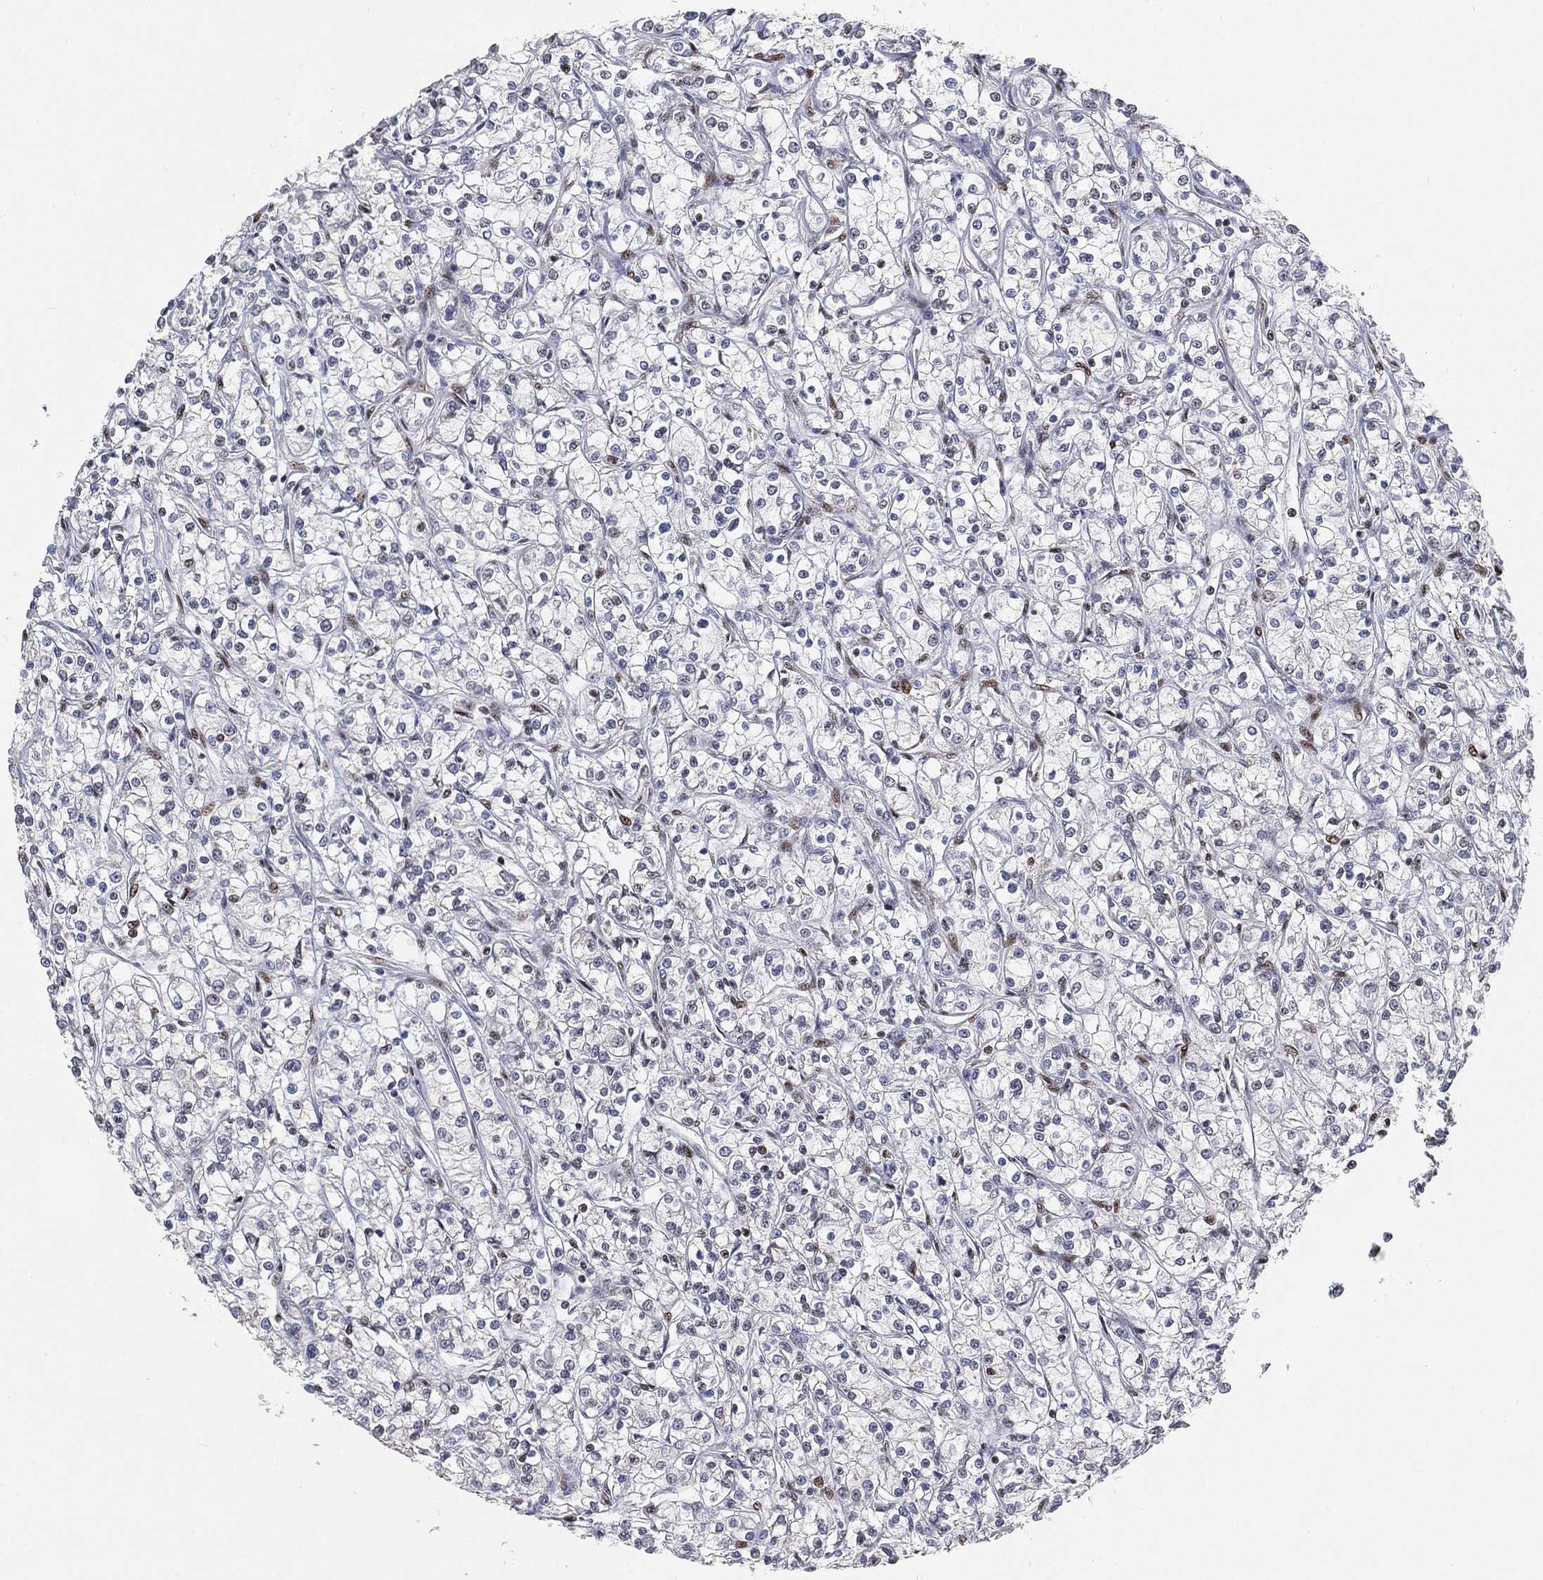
{"staining": {"intensity": "negative", "quantity": "none", "location": "none"}, "tissue": "renal cancer", "cell_type": "Tumor cells", "image_type": "cancer", "snomed": [{"axis": "morphology", "description": "Adenocarcinoma, NOS"}, {"axis": "topography", "description": "Kidney"}], "caption": "This photomicrograph is of adenocarcinoma (renal) stained with immunohistochemistry (IHC) to label a protein in brown with the nuclei are counter-stained blue. There is no positivity in tumor cells. (Immunohistochemistry, brightfield microscopy, high magnification).", "gene": "CRTC3", "patient": {"sex": "female", "age": 59}}